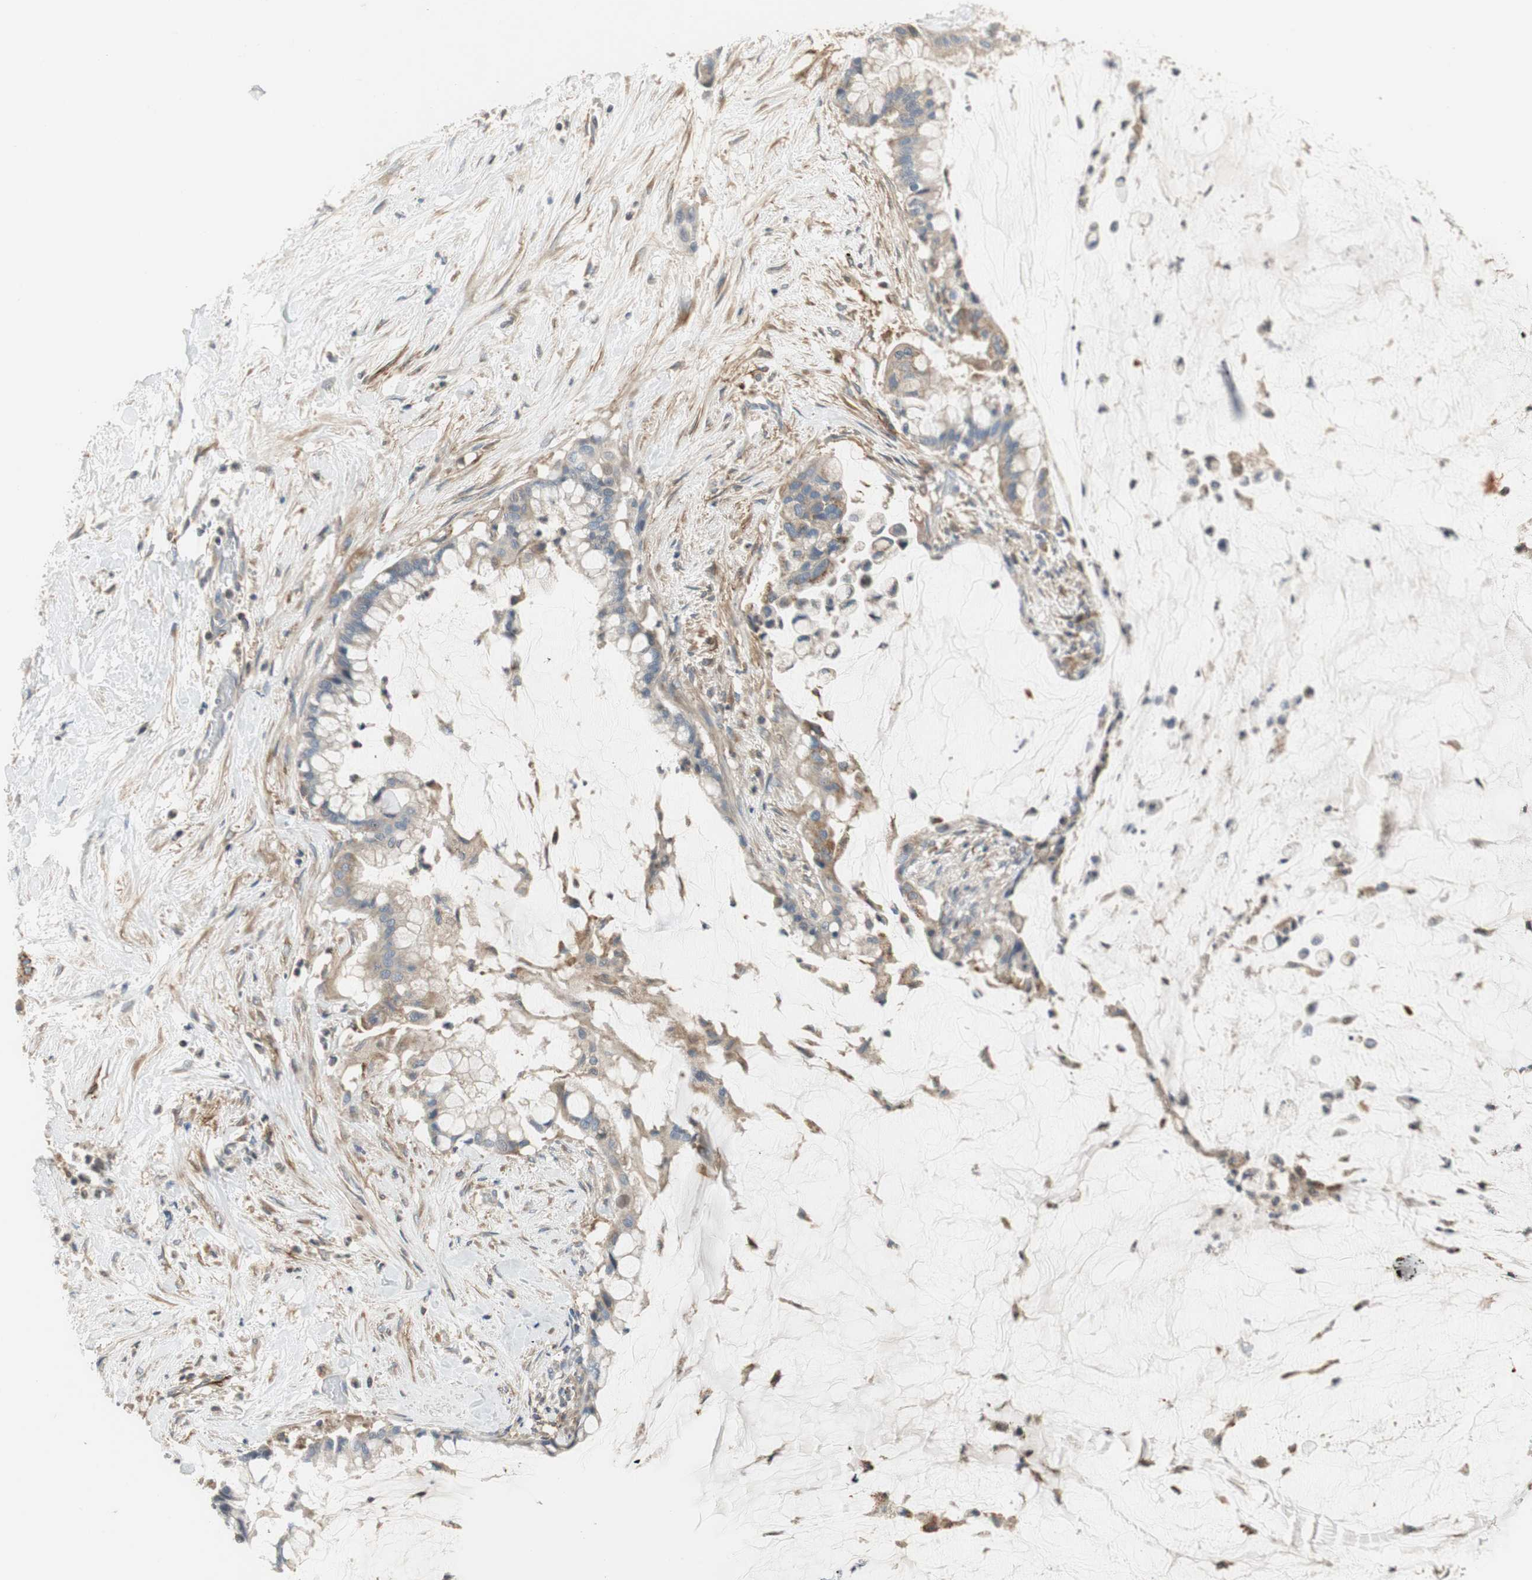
{"staining": {"intensity": "weak", "quantity": "25%-75%", "location": "cytoplasmic/membranous"}, "tissue": "pancreatic cancer", "cell_type": "Tumor cells", "image_type": "cancer", "snomed": [{"axis": "morphology", "description": "Adenocarcinoma, NOS"}, {"axis": "topography", "description": "Pancreas"}], "caption": "IHC image of pancreatic adenocarcinoma stained for a protein (brown), which reveals low levels of weak cytoplasmic/membranous positivity in approximately 25%-75% of tumor cells.", "gene": "ALPL", "patient": {"sex": "male", "age": 41}}